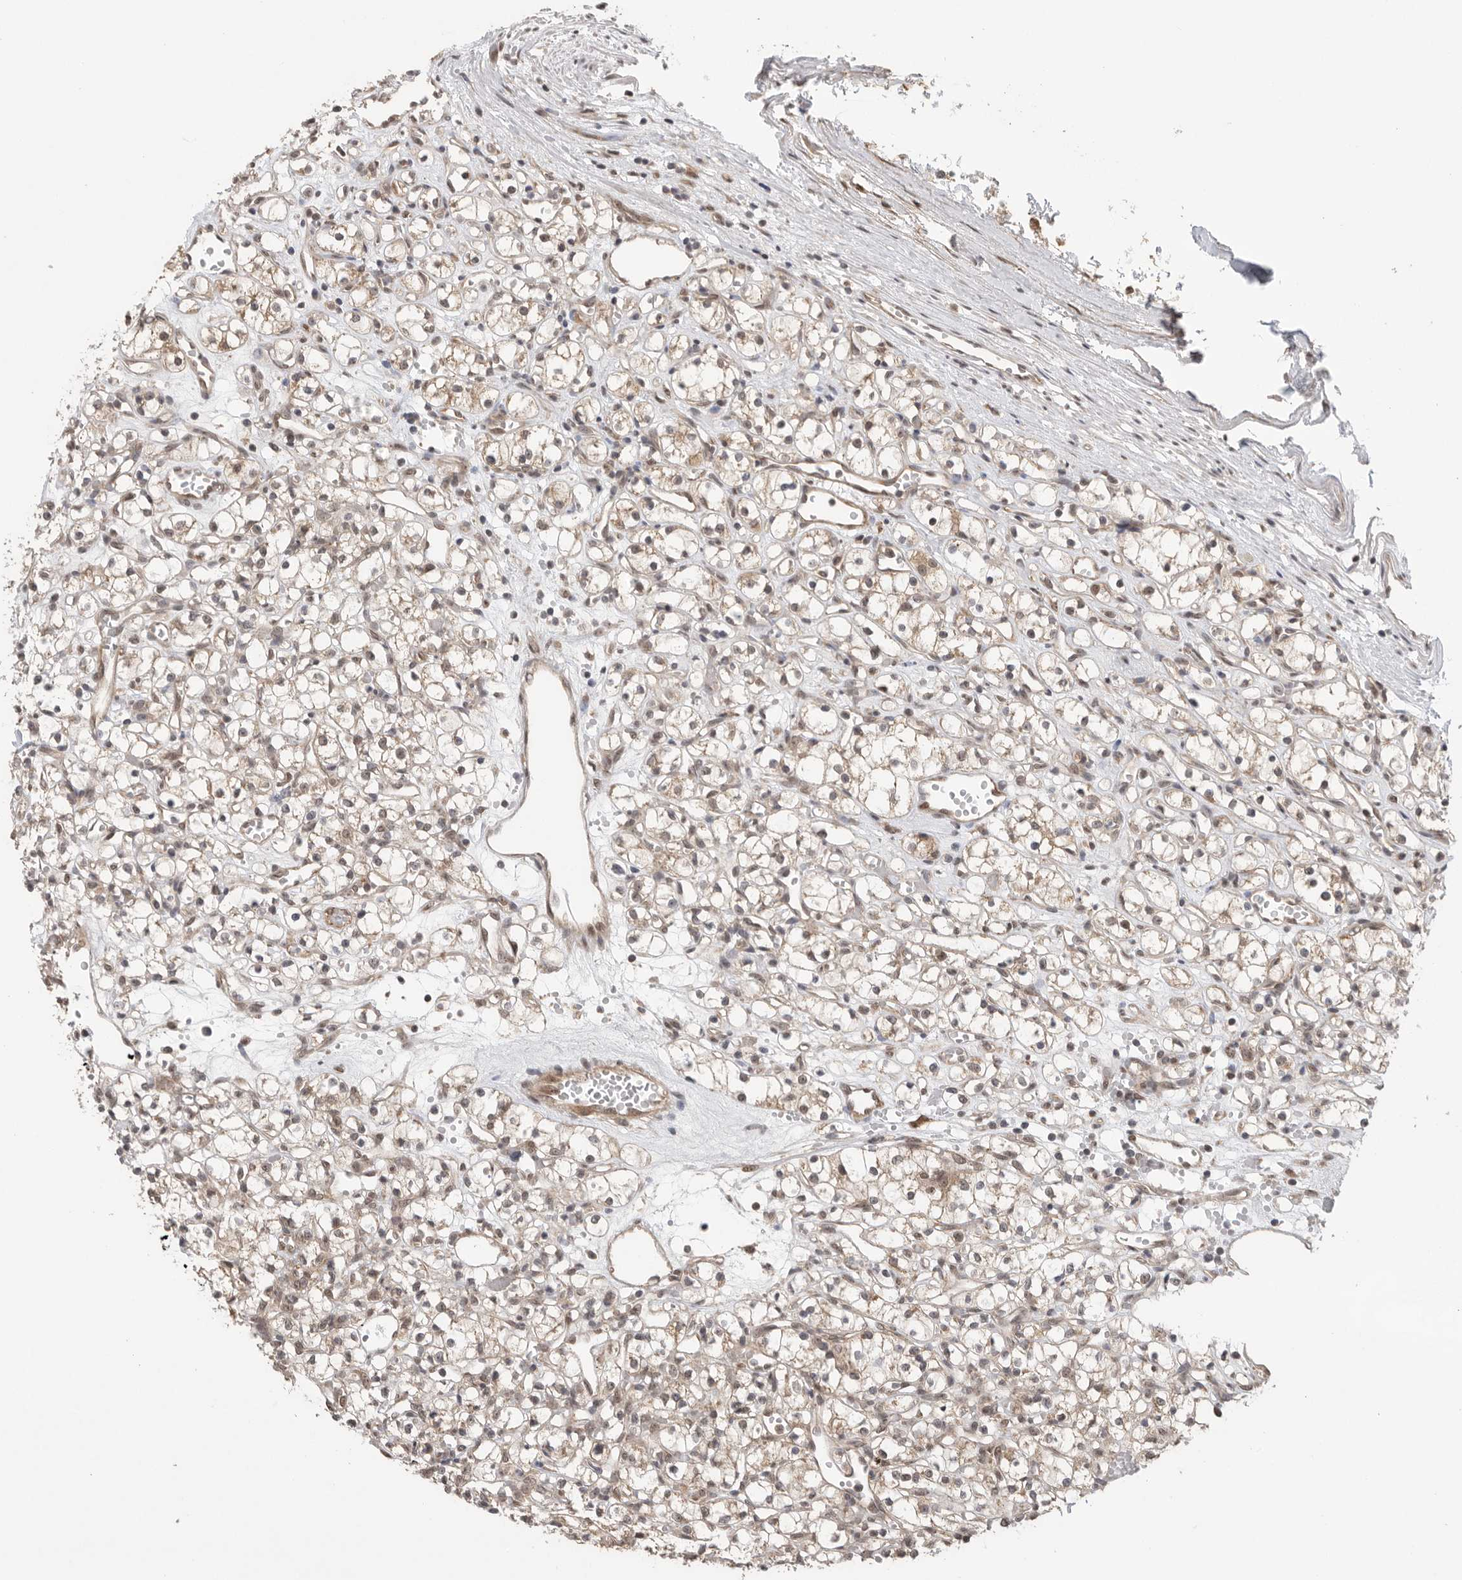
{"staining": {"intensity": "weak", "quantity": "25%-75%", "location": "cytoplasmic/membranous"}, "tissue": "renal cancer", "cell_type": "Tumor cells", "image_type": "cancer", "snomed": [{"axis": "morphology", "description": "Adenocarcinoma, NOS"}, {"axis": "topography", "description": "Kidney"}], "caption": "Brown immunohistochemical staining in renal cancer reveals weak cytoplasmic/membranous positivity in approximately 25%-75% of tumor cells.", "gene": "VPS50", "patient": {"sex": "female", "age": 59}}